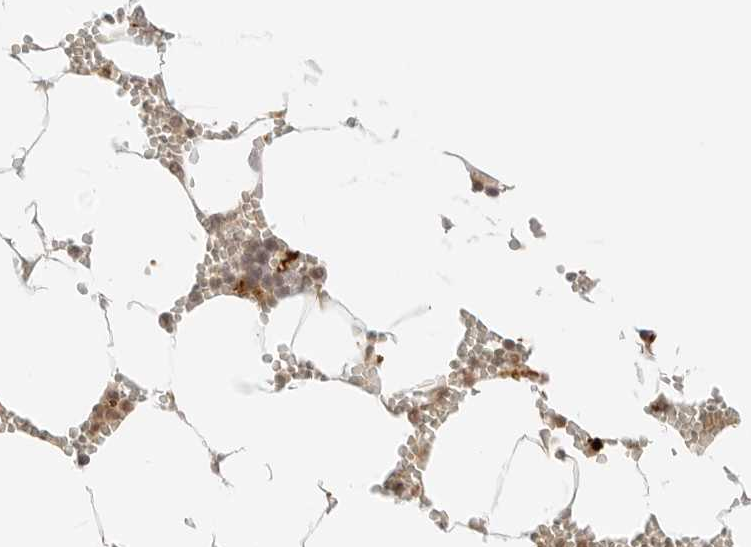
{"staining": {"intensity": "moderate", "quantity": ">75%", "location": "cytoplasmic/membranous,nuclear"}, "tissue": "bone marrow", "cell_type": "Hematopoietic cells", "image_type": "normal", "snomed": [{"axis": "morphology", "description": "Normal tissue, NOS"}, {"axis": "topography", "description": "Bone marrow"}], "caption": "The immunohistochemical stain labels moderate cytoplasmic/membranous,nuclear expression in hematopoietic cells of benign bone marrow.", "gene": "GPR34", "patient": {"sex": "male", "age": 70}}